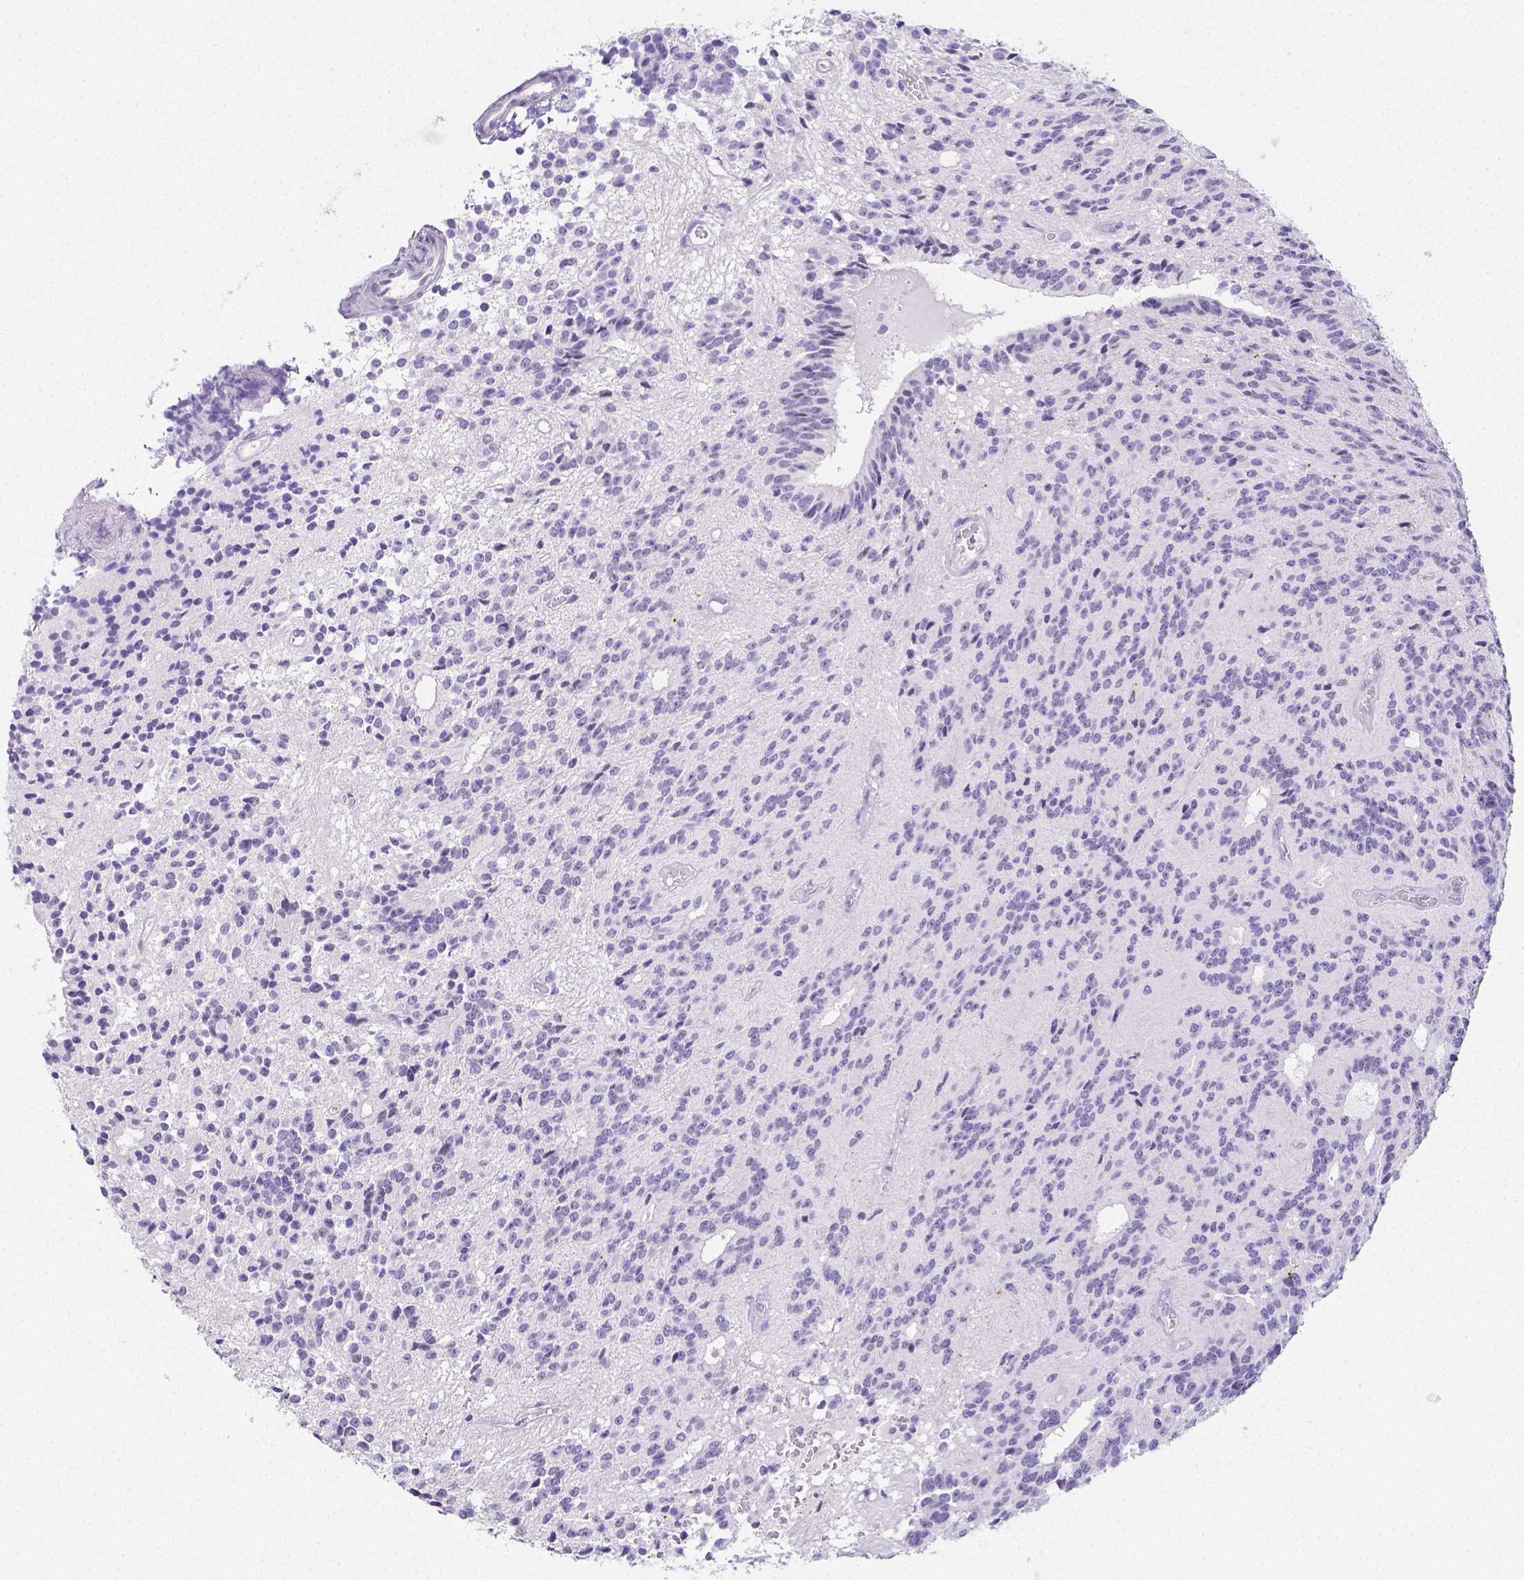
{"staining": {"intensity": "negative", "quantity": "none", "location": "none"}, "tissue": "glioma", "cell_type": "Tumor cells", "image_type": "cancer", "snomed": [{"axis": "morphology", "description": "Glioma, malignant, Low grade"}, {"axis": "topography", "description": "Brain"}], "caption": "IHC photomicrograph of glioma stained for a protein (brown), which demonstrates no staining in tumor cells.", "gene": "ARHGAP36", "patient": {"sex": "male", "age": 31}}